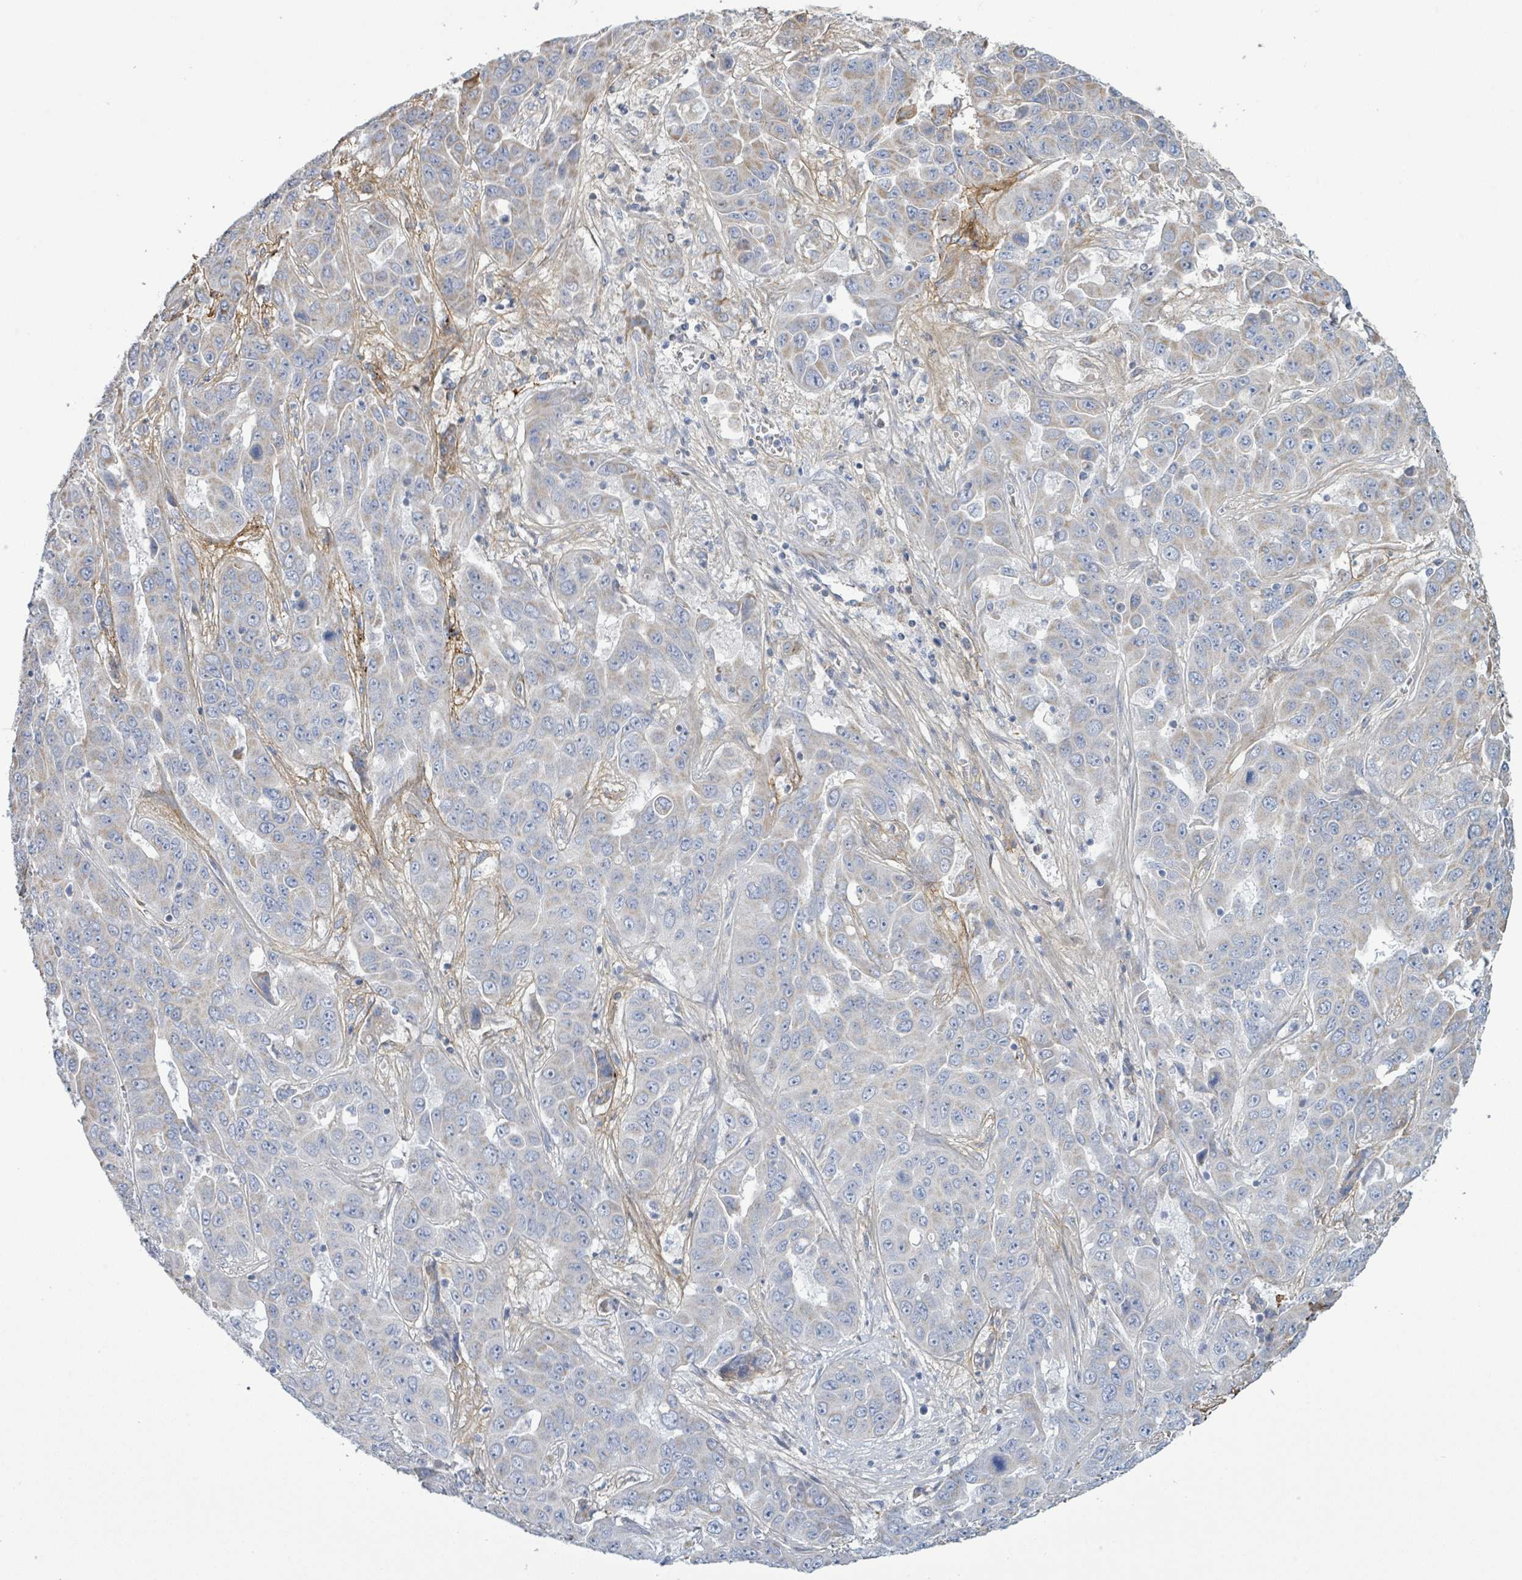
{"staining": {"intensity": "weak", "quantity": "<25%", "location": "cytoplasmic/membranous"}, "tissue": "liver cancer", "cell_type": "Tumor cells", "image_type": "cancer", "snomed": [{"axis": "morphology", "description": "Cholangiocarcinoma"}, {"axis": "topography", "description": "Liver"}], "caption": "High magnification brightfield microscopy of liver cancer (cholangiocarcinoma) stained with DAB (3,3'-diaminobenzidine) (brown) and counterstained with hematoxylin (blue): tumor cells show no significant expression. Nuclei are stained in blue.", "gene": "ALG12", "patient": {"sex": "female", "age": 52}}